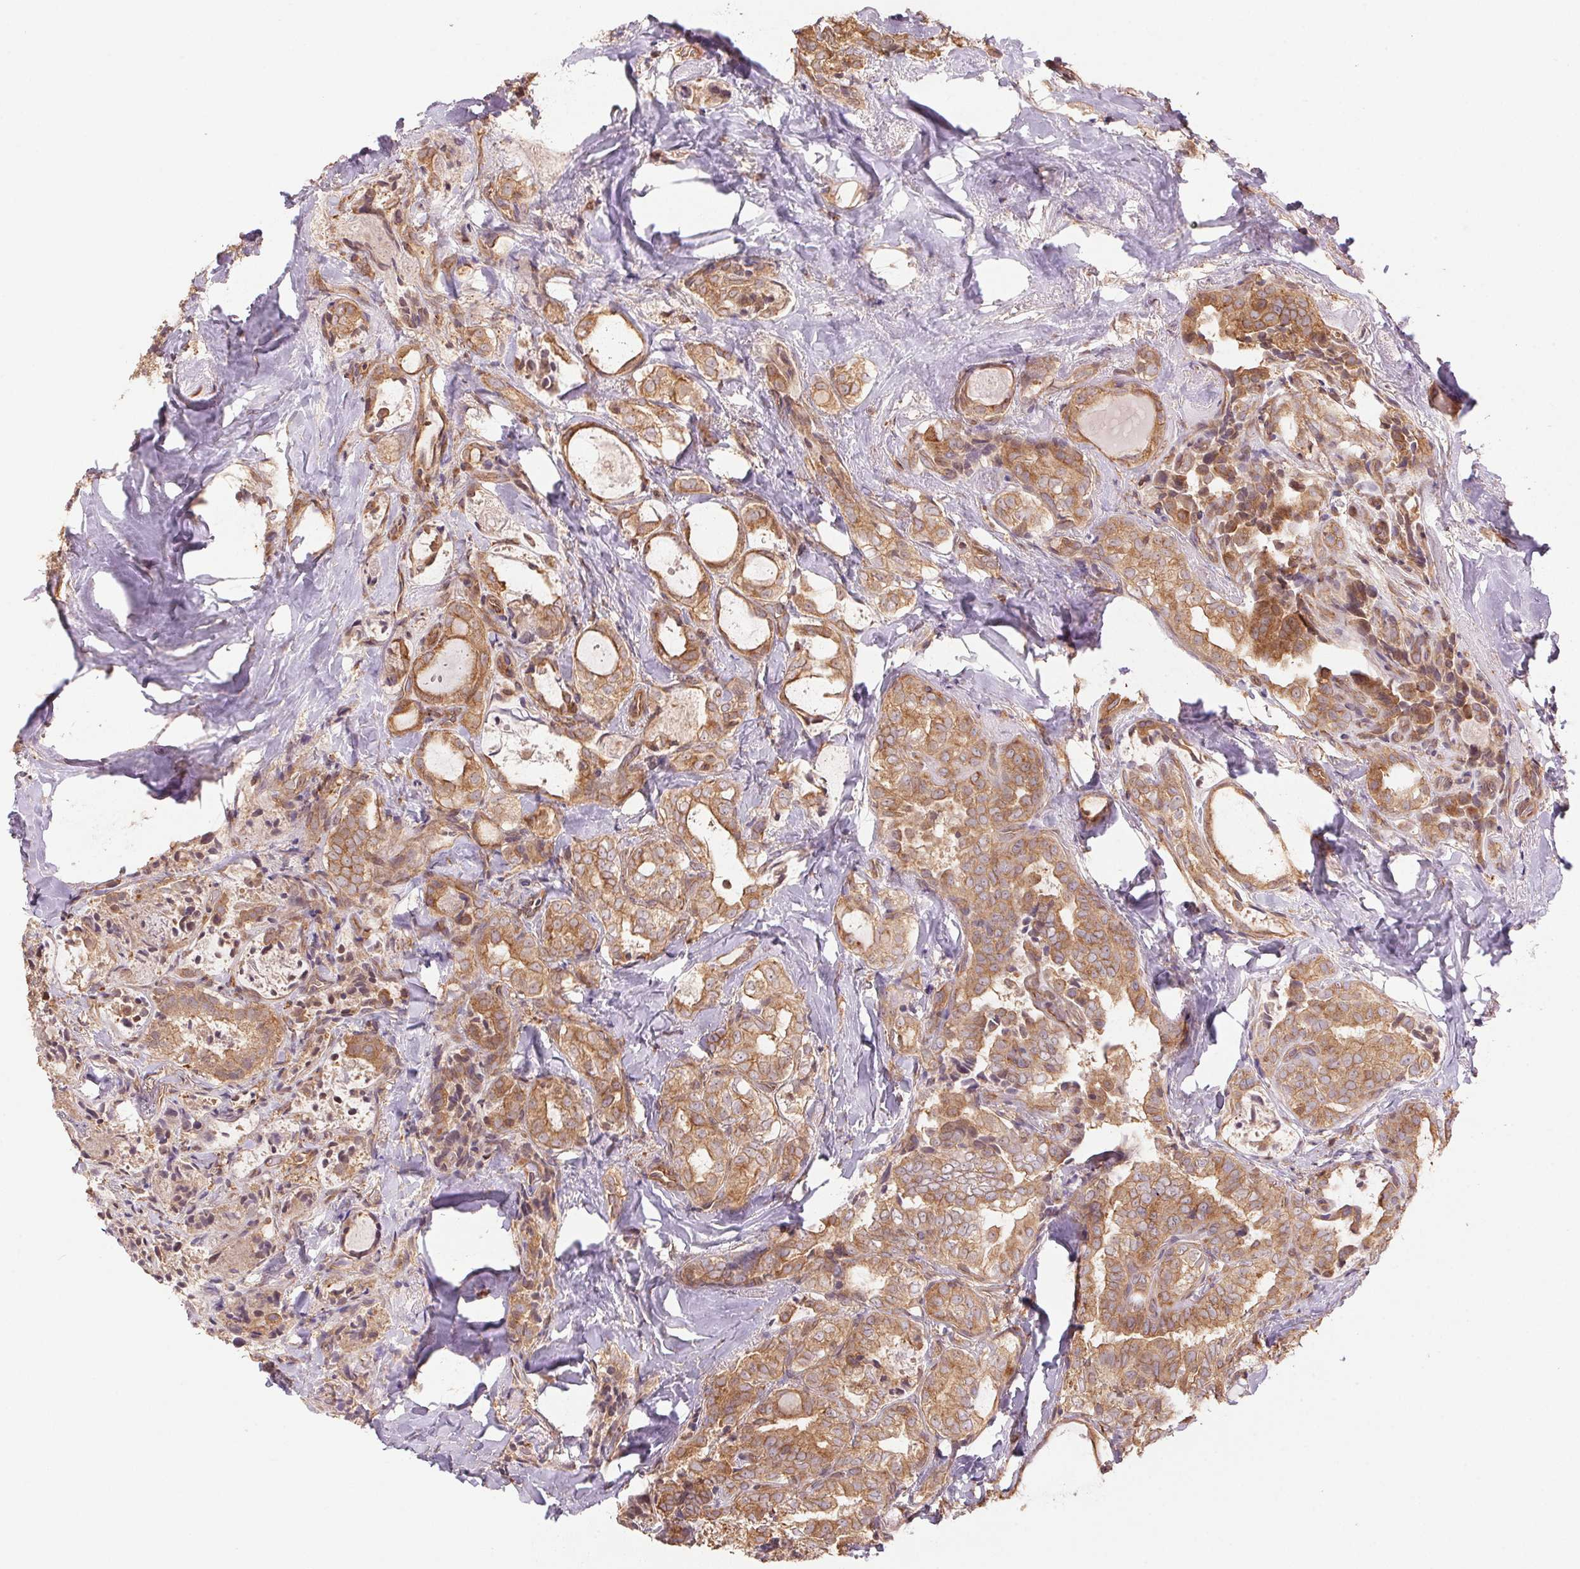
{"staining": {"intensity": "moderate", "quantity": ">75%", "location": "cytoplasmic/membranous"}, "tissue": "thyroid cancer", "cell_type": "Tumor cells", "image_type": "cancer", "snomed": [{"axis": "morphology", "description": "Papillary adenocarcinoma, NOS"}, {"axis": "topography", "description": "Thyroid gland"}], "caption": "Moderate cytoplasmic/membranous protein positivity is seen in approximately >75% of tumor cells in papillary adenocarcinoma (thyroid). The protein of interest is stained brown, and the nuclei are stained in blue (DAB IHC with brightfield microscopy, high magnification).", "gene": "TUBA3D", "patient": {"sex": "female", "age": 75}}